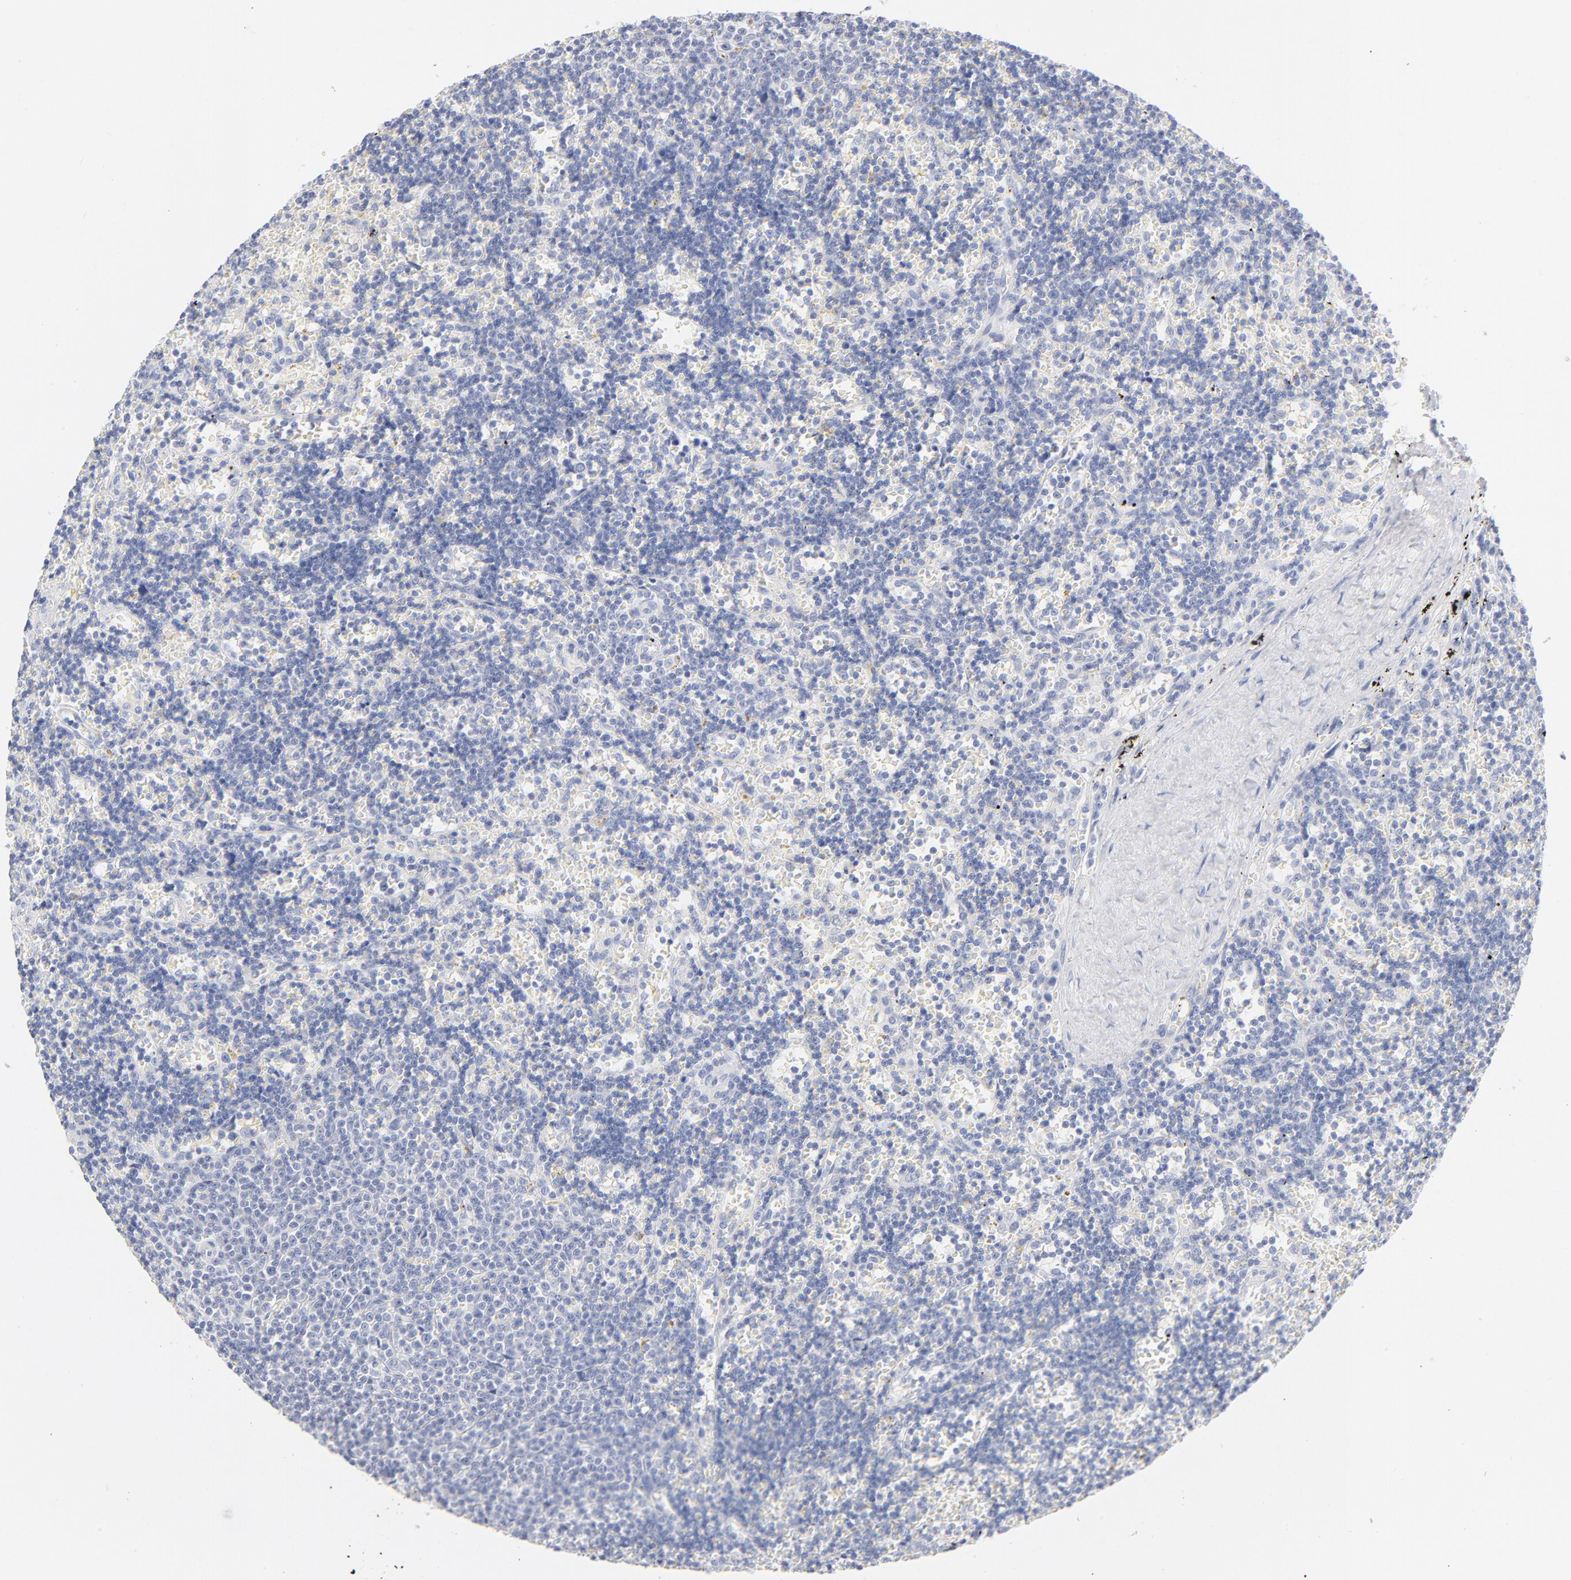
{"staining": {"intensity": "negative", "quantity": "none", "location": "none"}, "tissue": "lymphoma", "cell_type": "Tumor cells", "image_type": "cancer", "snomed": [{"axis": "morphology", "description": "Malignant lymphoma, non-Hodgkin's type, Low grade"}, {"axis": "topography", "description": "Spleen"}], "caption": "Micrograph shows no protein positivity in tumor cells of low-grade malignant lymphoma, non-Hodgkin's type tissue. (IHC, brightfield microscopy, high magnification).", "gene": "ONECUT1", "patient": {"sex": "male", "age": 60}}